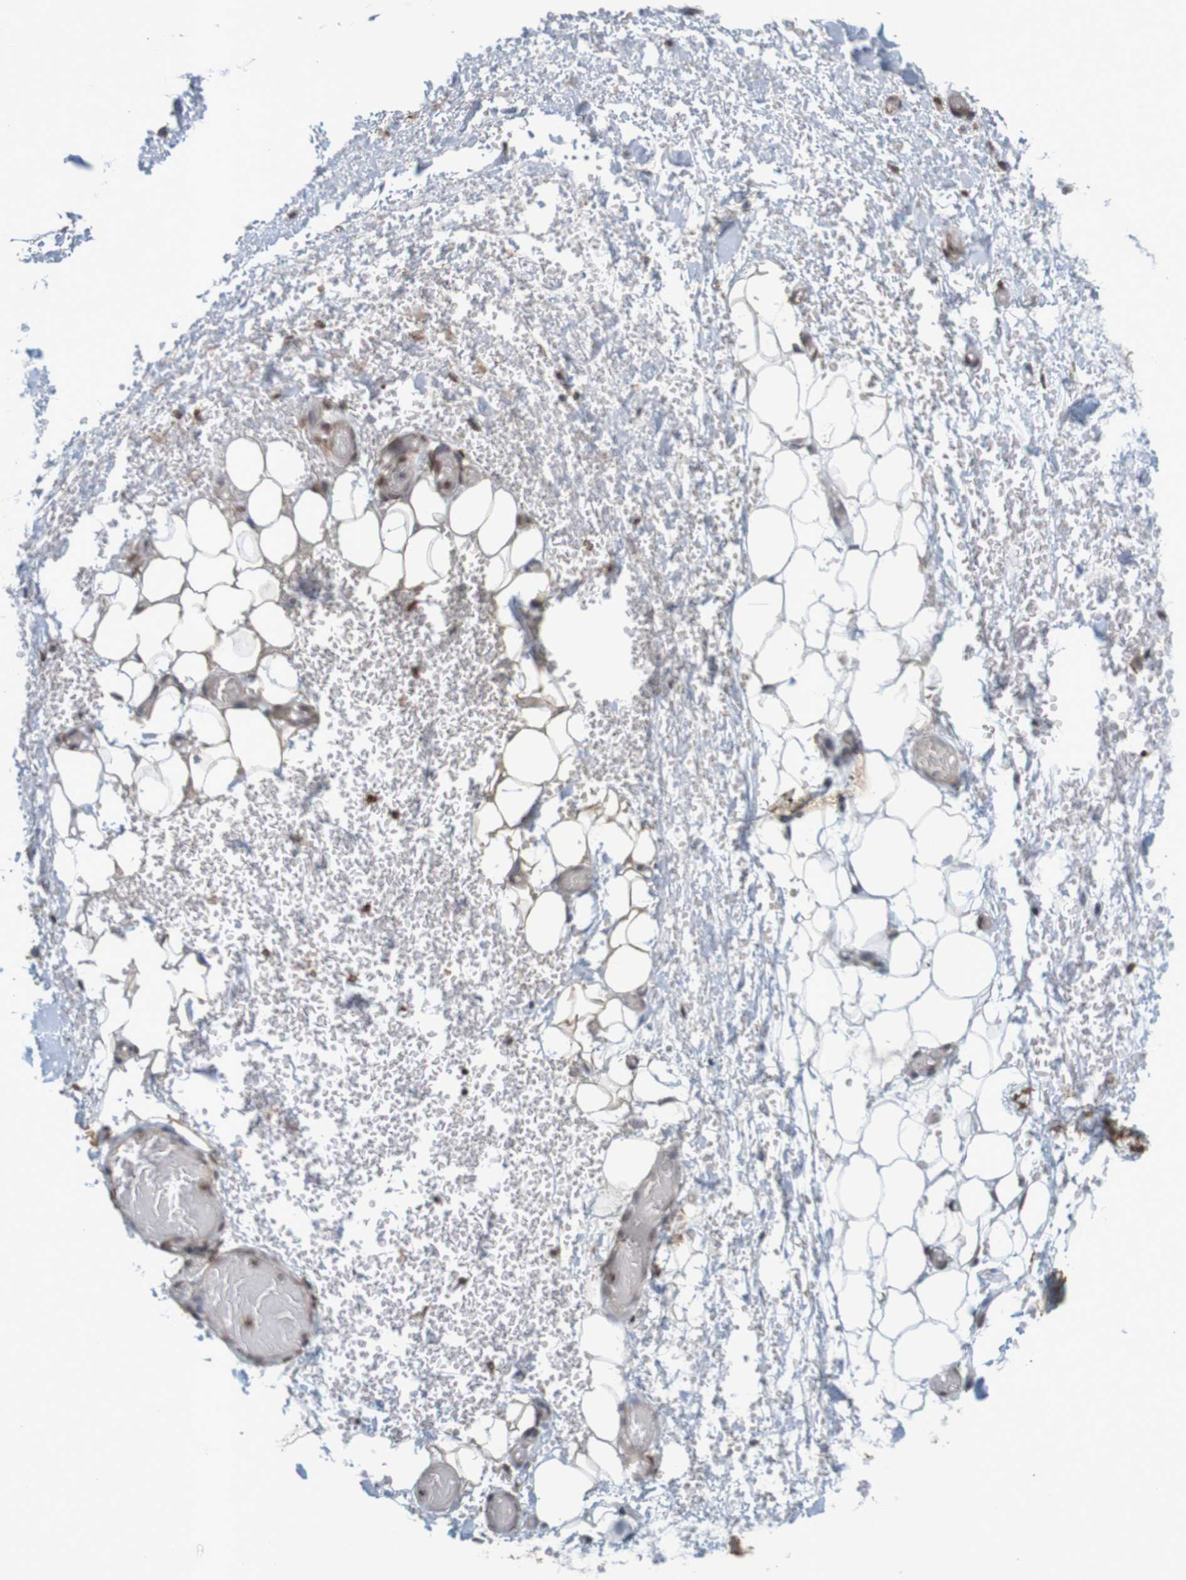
{"staining": {"intensity": "weak", "quantity": "25%-75%", "location": "cytoplasmic/membranous"}, "tissue": "adipose tissue", "cell_type": "Adipocytes", "image_type": "normal", "snomed": [{"axis": "morphology", "description": "Normal tissue, NOS"}, {"axis": "morphology", "description": "Adenocarcinoma, NOS"}, {"axis": "topography", "description": "Esophagus"}], "caption": "Human adipose tissue stained for a protein (brown) shows weak cytoplasmic/membranous positive staining in approximately 25%-75% of adipocytes.", "gene": "GFI1", "patient": {"sex": "male", "age": 62}}